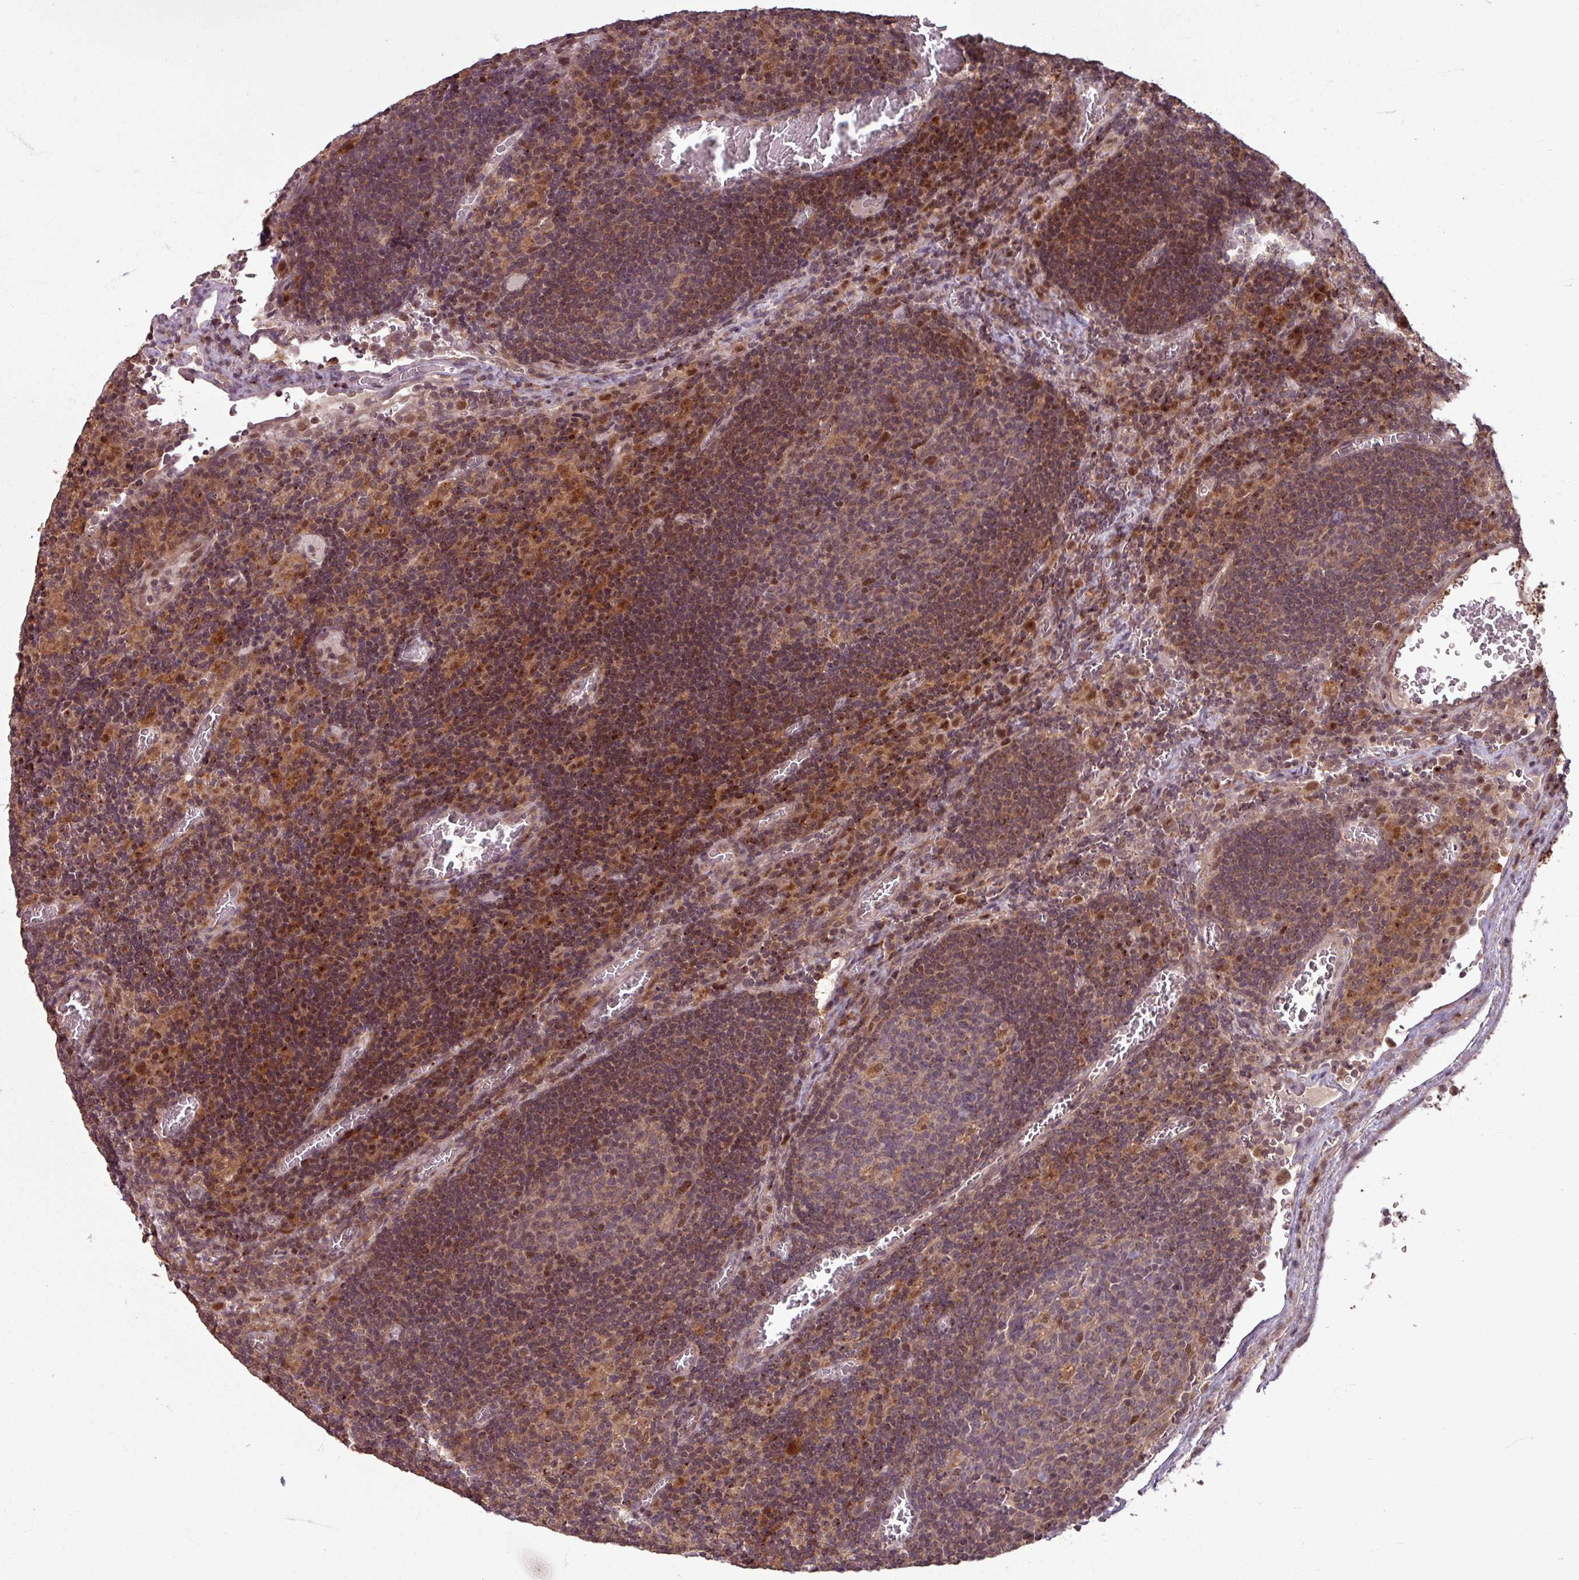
{"staining": {"intensity": "moderate", "quantity": "25%-75%", "location": "cytoplasmic/membranous,nuclear"}, "tissue": "lymph node", "cell_type": "Germinal center cells", "image_type": "normal", "snomed": [{"axis": "morphology", "description": "Normal tissue, NOS"}, {"axis": "topography", "description": "Lymph node"}], "caption": "Immunohistochemical staining of benign lymph node demonstrates medium levels of moderate cytoplasmic/membranous,nuclear positivity in approximately 25%-75% of germinal center cells. The staining is performed using DAB brown chromogen to label protein expression. The nuclei are counter-stained blue using hematoxylin.", "gene": "OR6B1", "patient": {"sex": "male", "age": 50}}